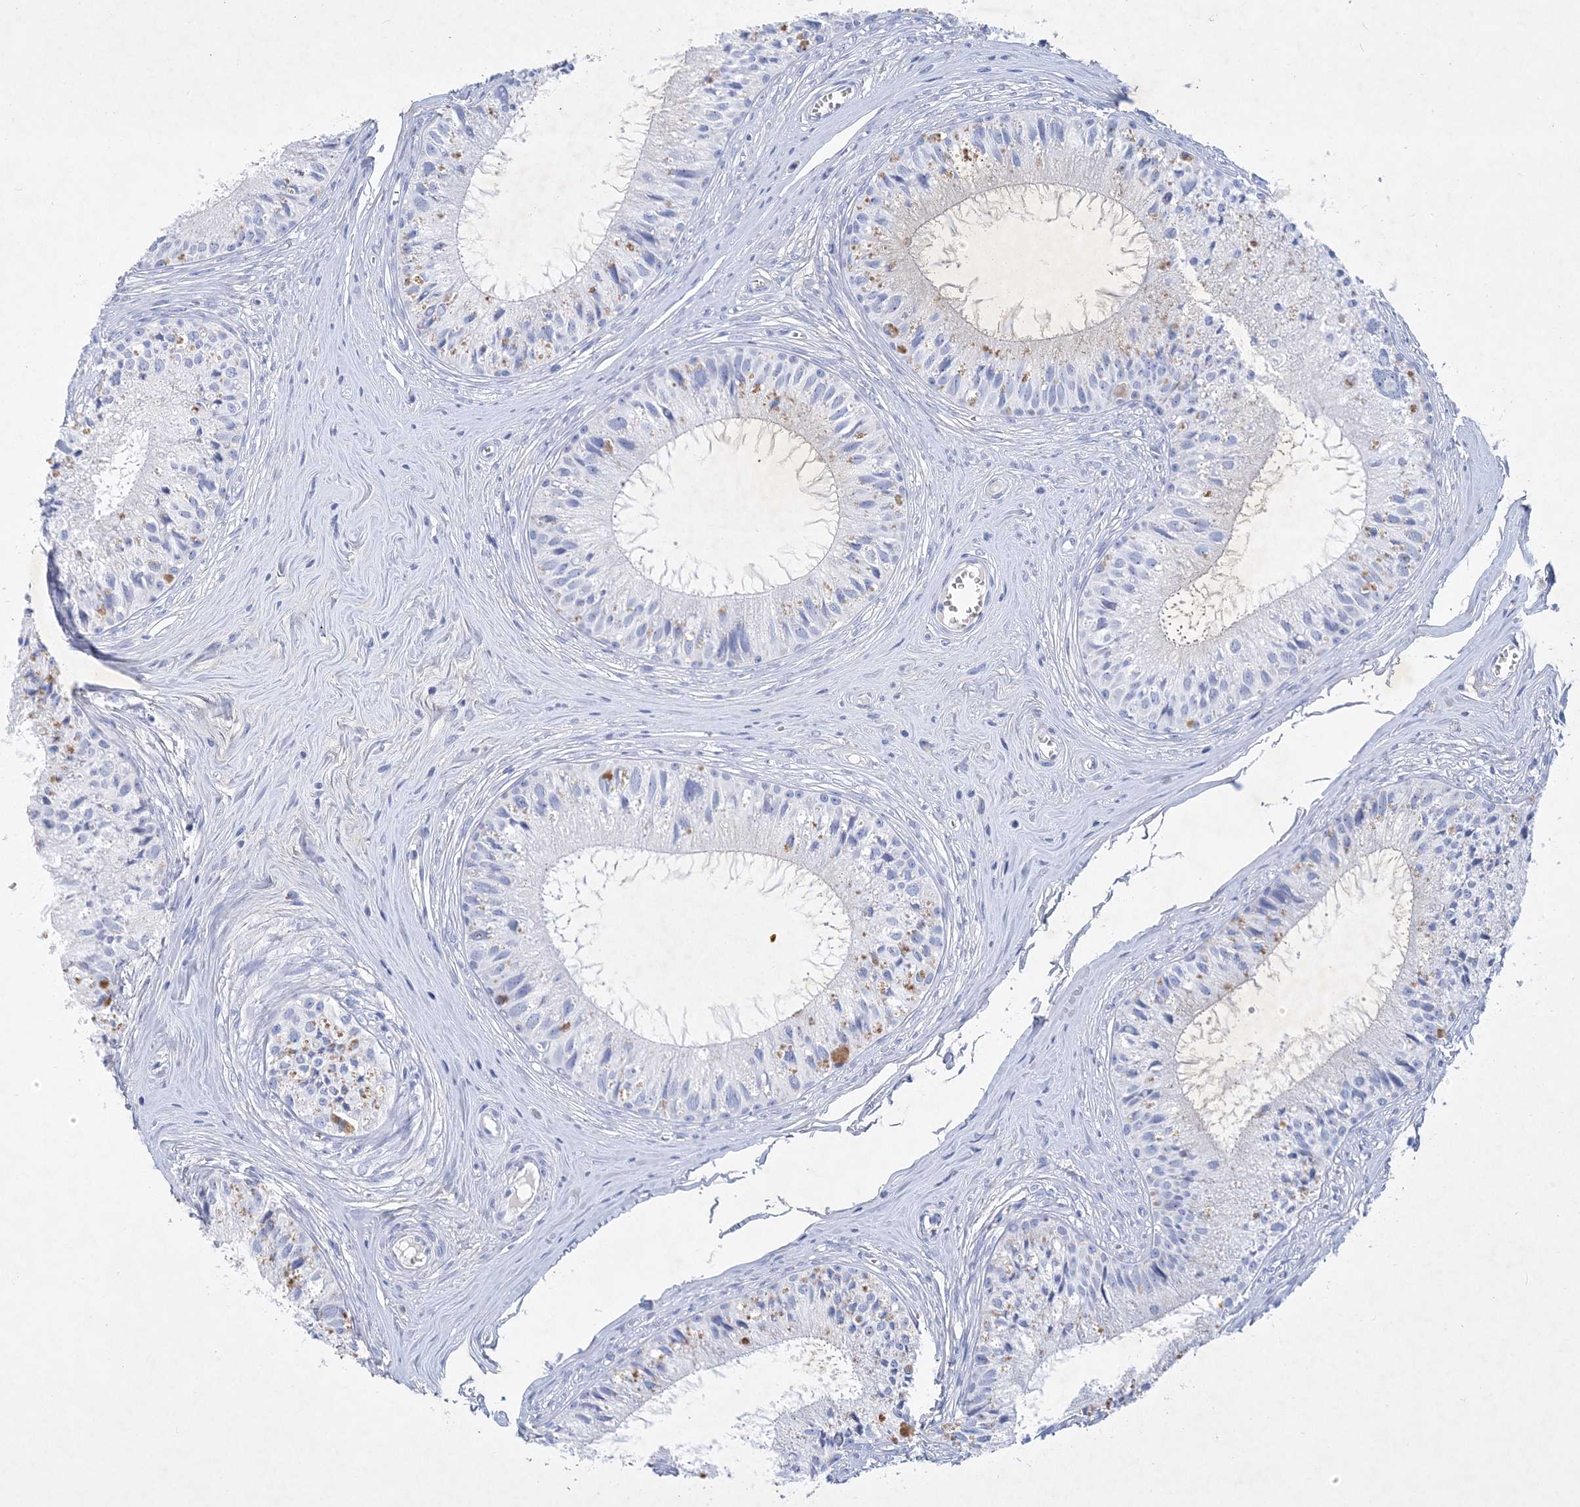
{"staining": {"intensity": "moderate", "quantity": "<25%", "location": "cytoplasmic/membranous"}, "tissue": "epididymis", "cell_type": "Glandular cells", "image_type": "normal", "snomed": [{"axis": "morphology", "description": "Normal tissue, NOS"}, {"axis": "topography", "description": "Epididymis"}], "caption": "DAB (3,3'-diaminobenzidine) immunohistochemical staining of normal epididymis shows moderate cytoplasmic/membranous protein expression in about <25% of glandular cells.", "gene": "COPS8", "patient": {"sex": "male", "age": 36}}